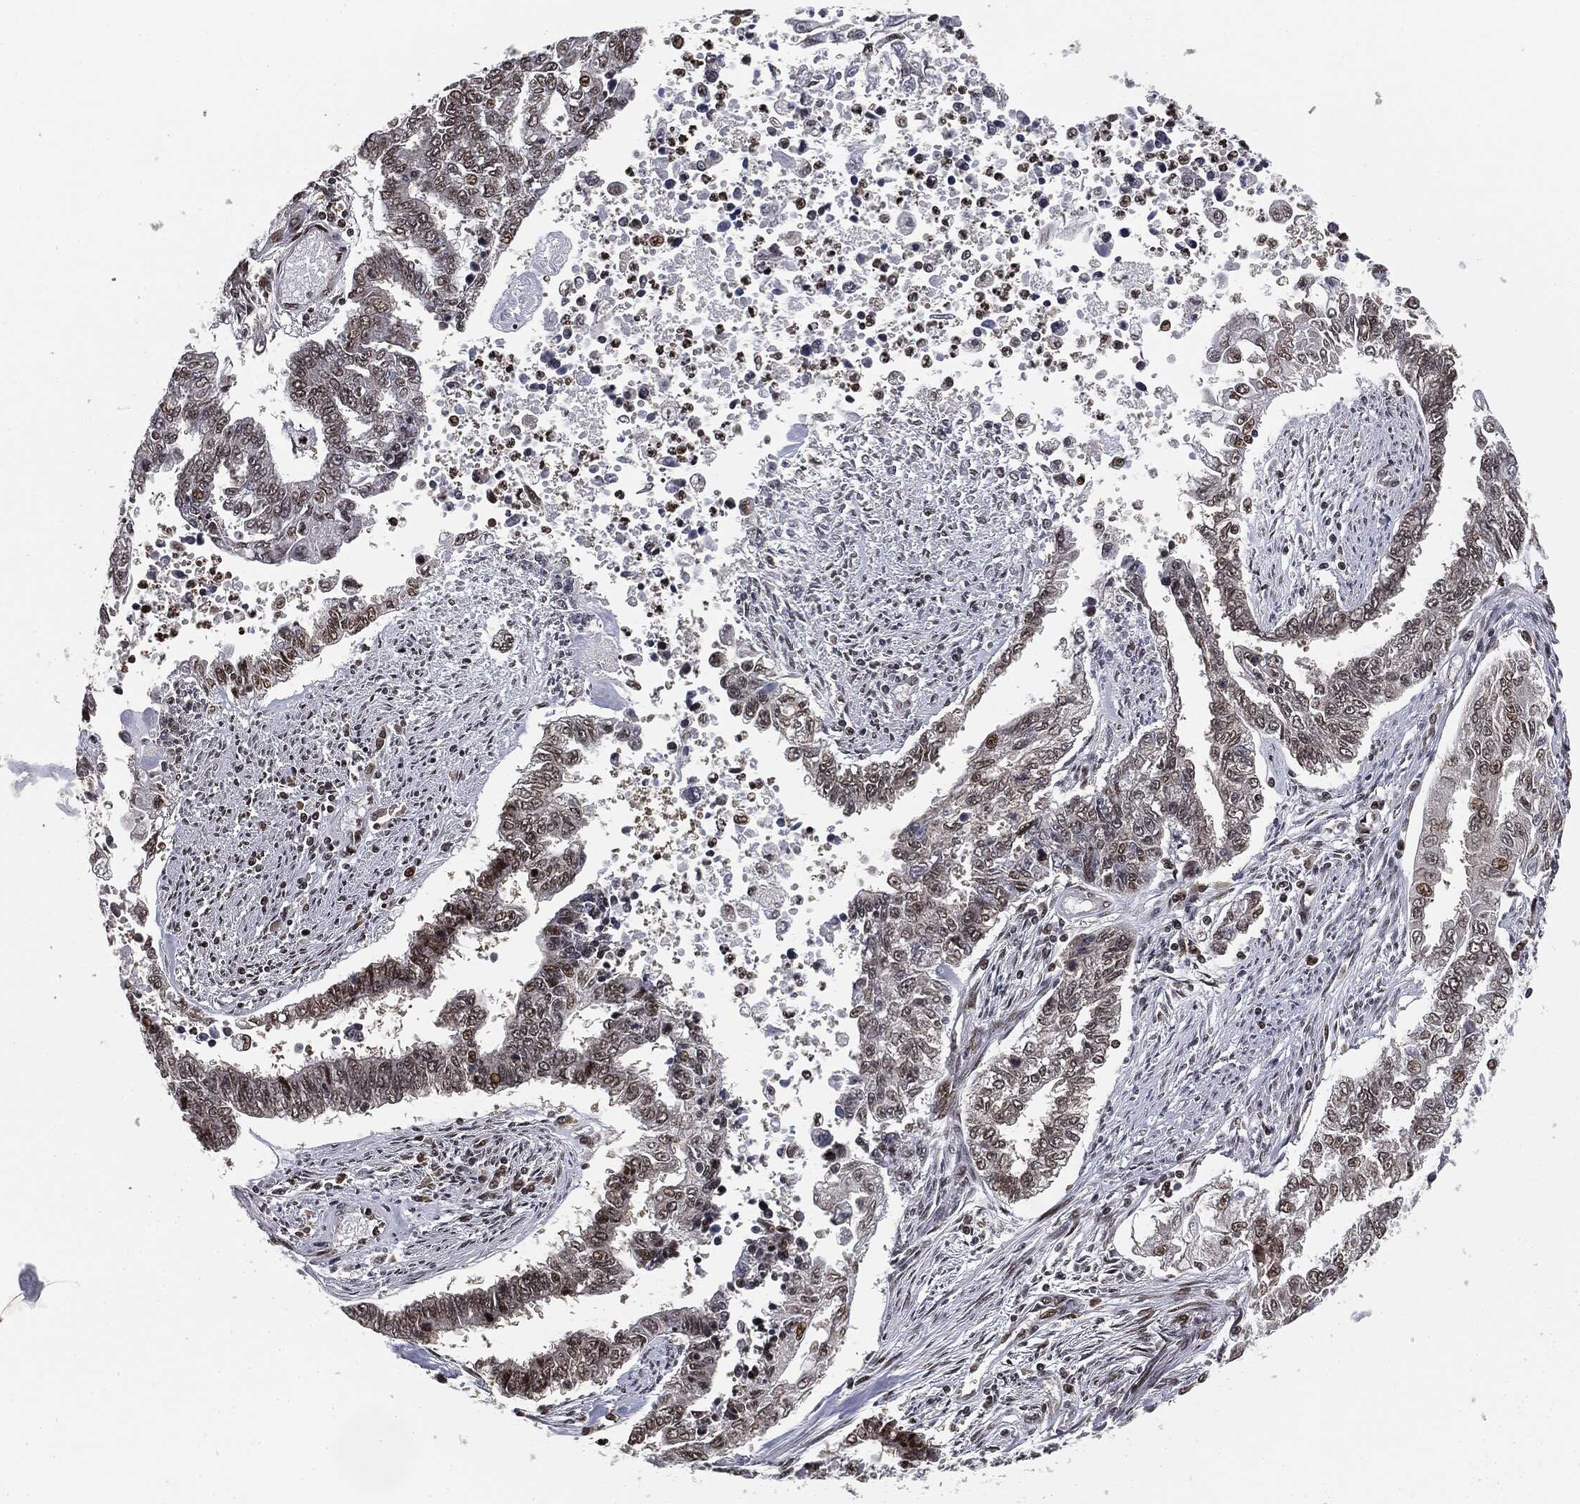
{"staining": {"intensity": "moderate", "quantity": "<25%", "location": "nuclear"}, "tissue": "endometrial cancer", "cell_type": "Tumor cells", "image_type": "cancer", "snomed": [{"axis": "morphology", "description": "Adenocarcinoma, NOS"}, {"axis": "topography", "description": "Uterus"}], "caption": "Immunohistochemical staining of endometrial adenocarcinoma shows low levels of moderate nuclear positivity in about <25% of tumor cells.", "gene": "TBC1D22A", "patient": {"sex": "female", "age": 59}}